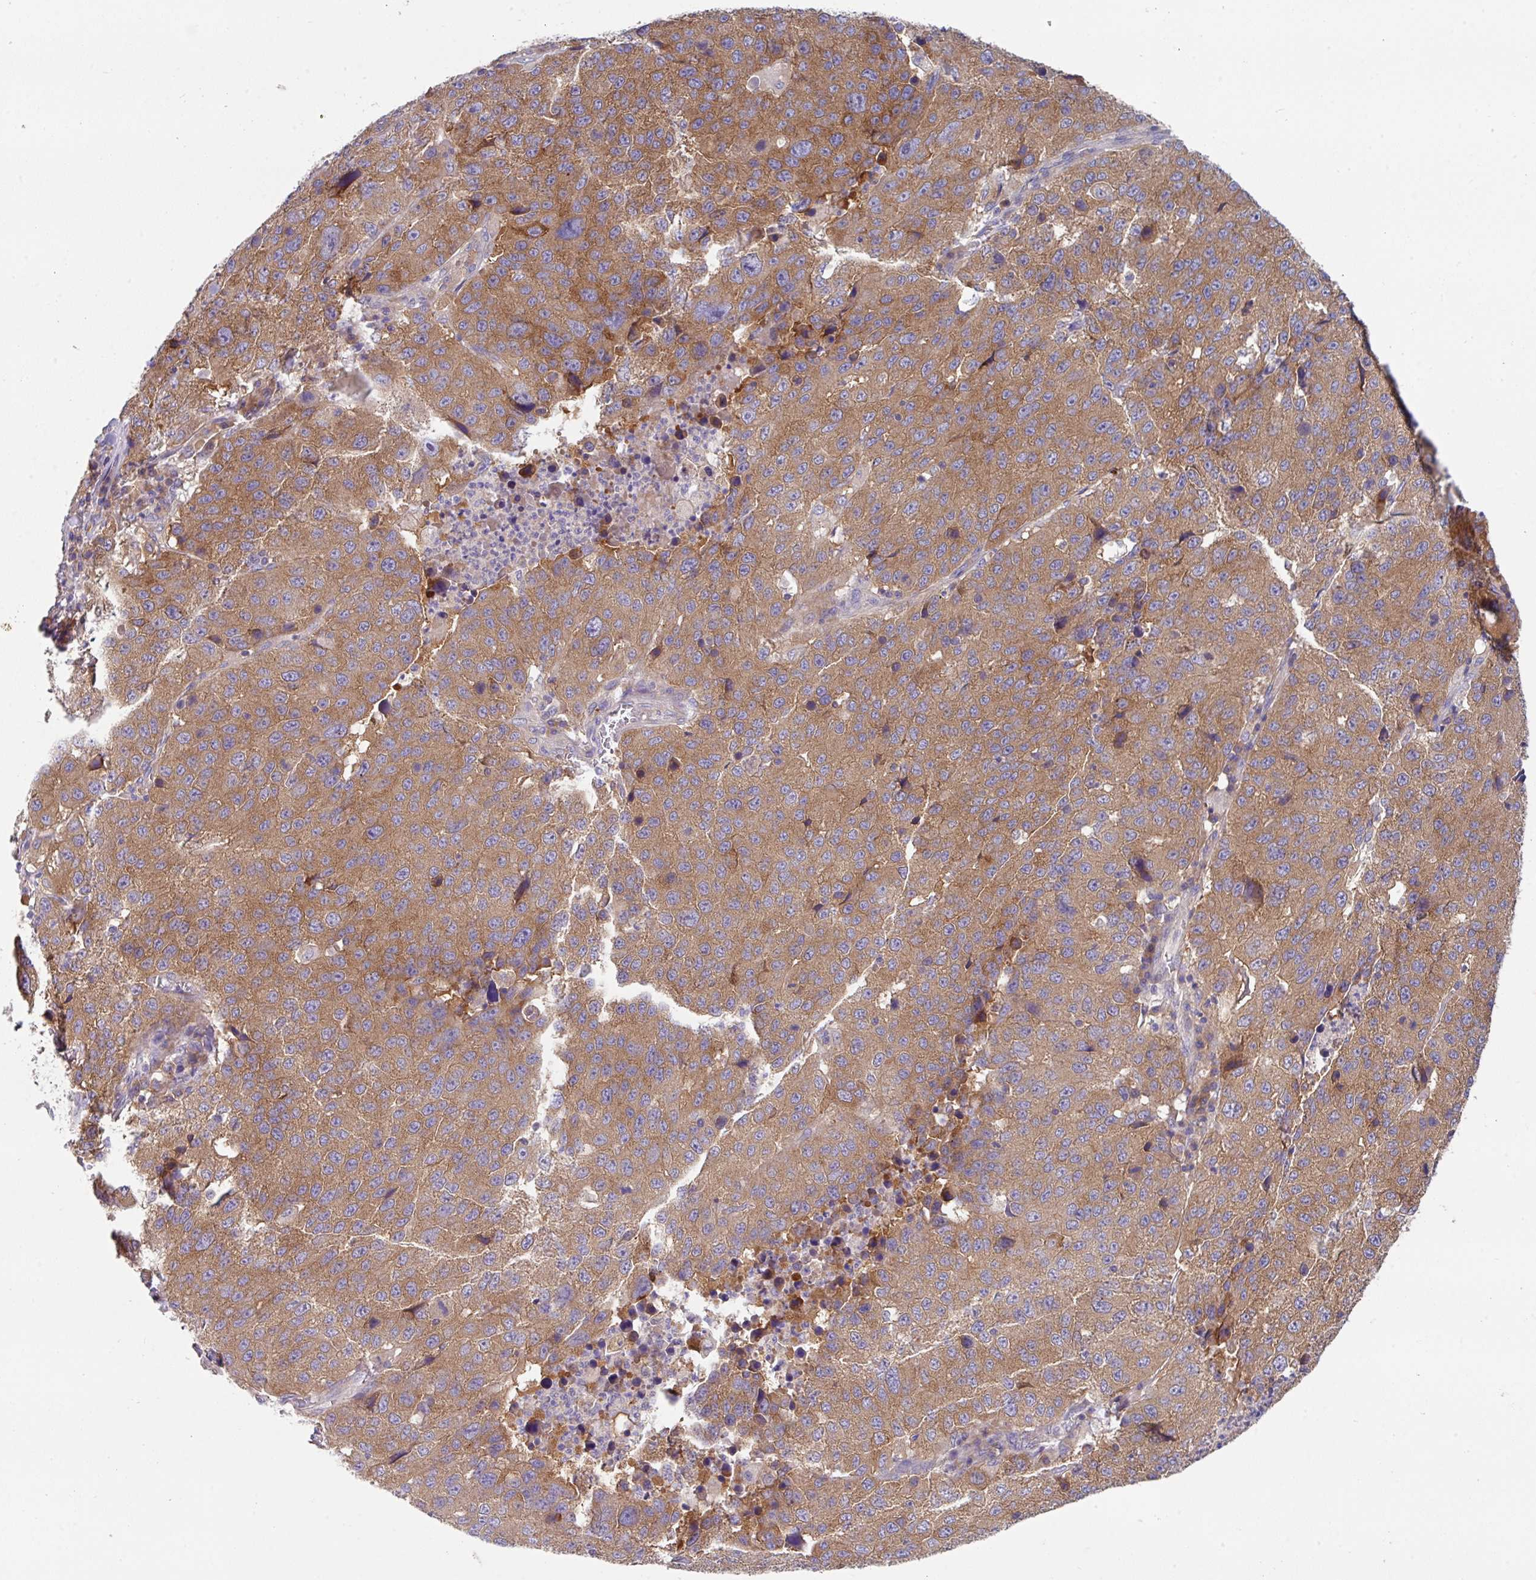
{"staining": {"intensity": "moderate", "quantity": ">75%", "location": "cytoplasmic/membranous"}, "tissue": "stomach cancer", "cell_type": "Tumor cells", "image_type": "cancer", "snomed": [{"axis": "morphology", "description": "Adenocarcinoma, NOS"}, {"axis": "topography", "description": "Stomach"}], "caption": "Immunohistochemical staining of human adenocarcinoma (stomach) displays medium levels of moderate cytoplasmic/membranous staining in about >75% of tumor cells.", "gene": "EIF4B", "patient": {"sex": "male", "age": 71}}